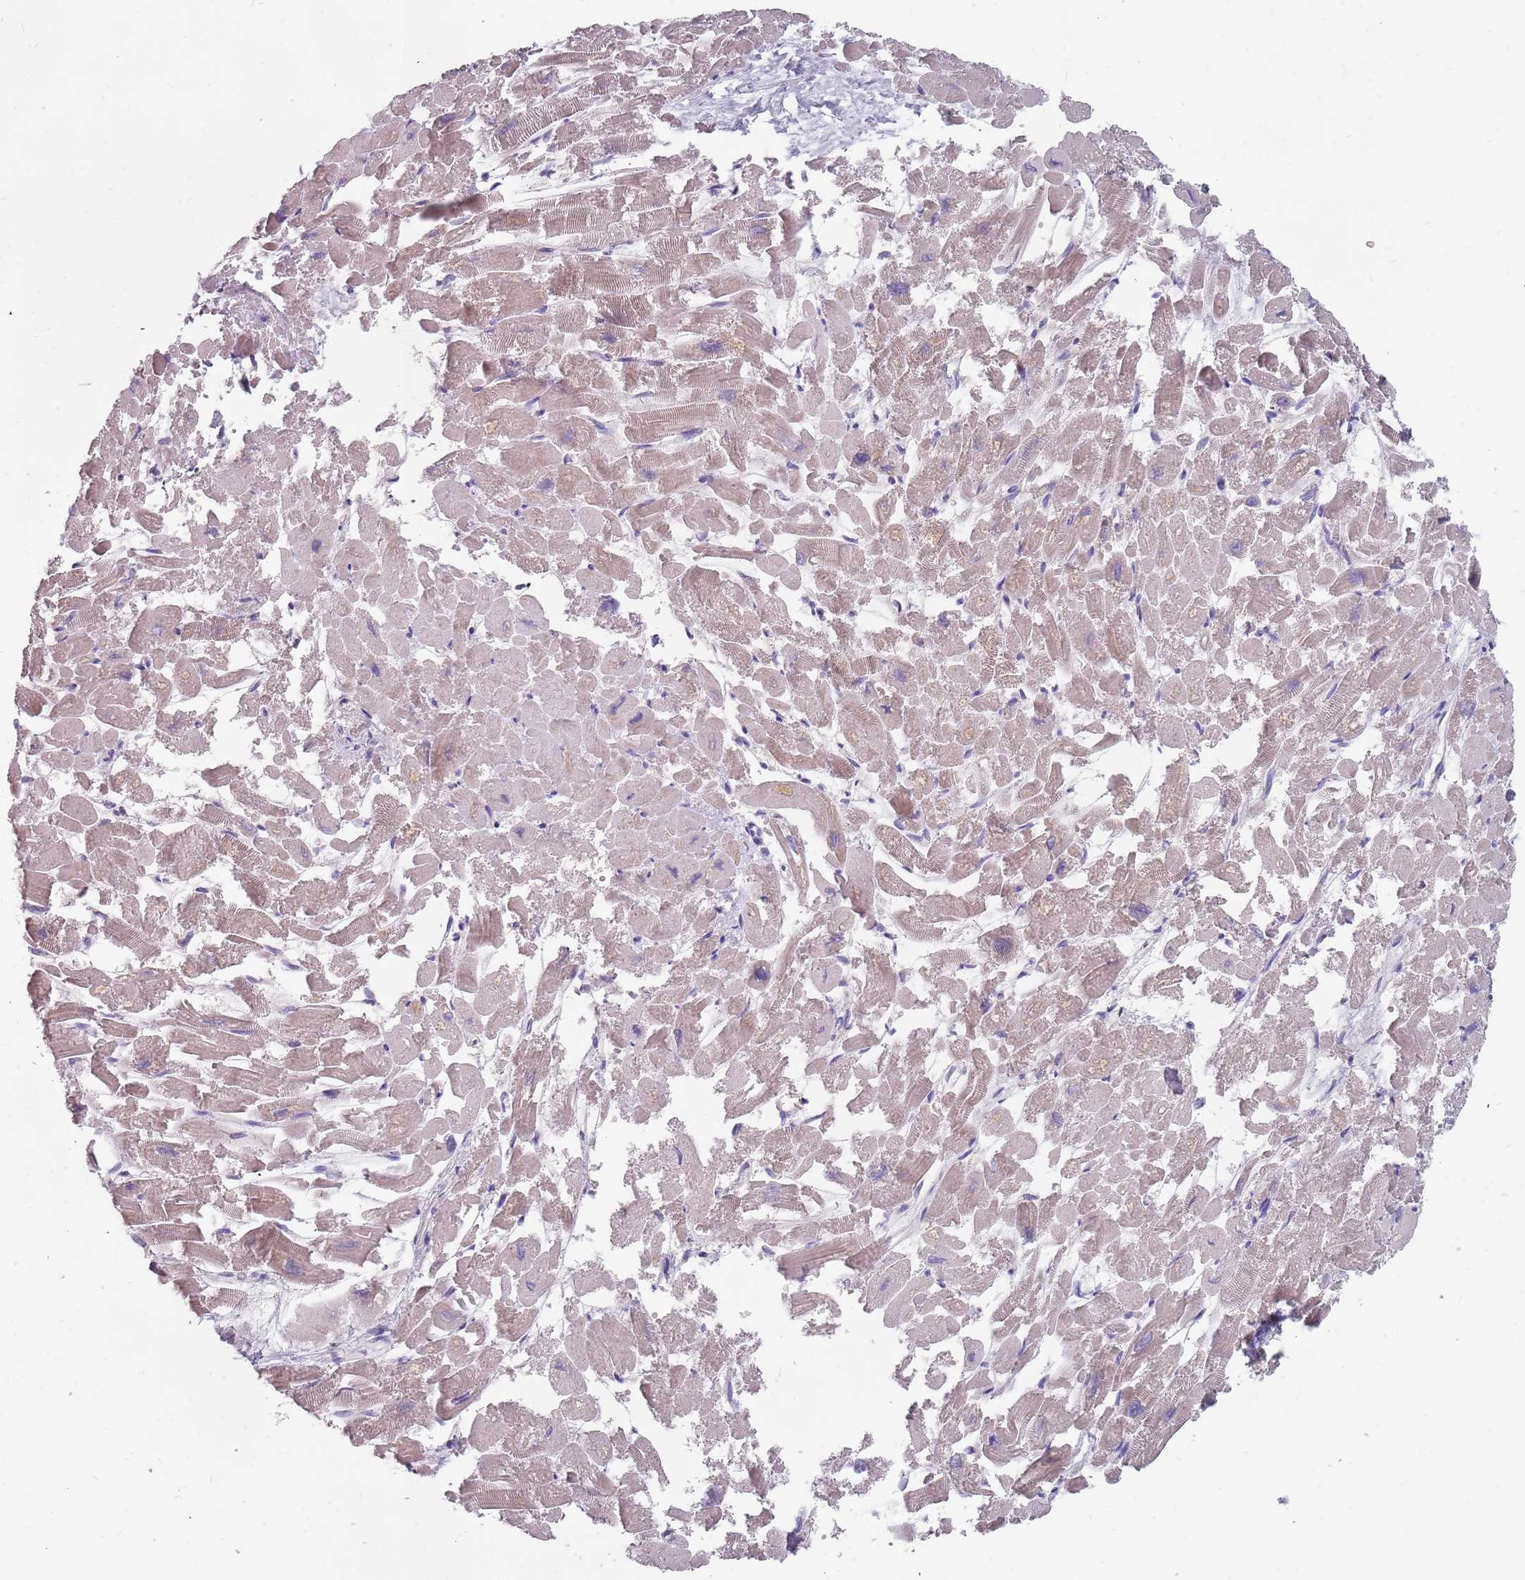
{"staining": {"intensity": "weak", "quantity": "<25%", "location": "cytoplasmic/membranous"}, "tissue": "heart muscle", "cell_type": "Cardiomyocytes", "image_type": "normal", "snomed": [{"axis": "morphology", "description": "Normal tissue, NOS"}, {"axis": "topography", "description": "Heart"}], "caption": "Micrograph shows no protein positivity in cardiomyocytes of unremarkable heart muscle.", "gene": "CMTR2", "patient": {"sex": "male", "age": 54}}